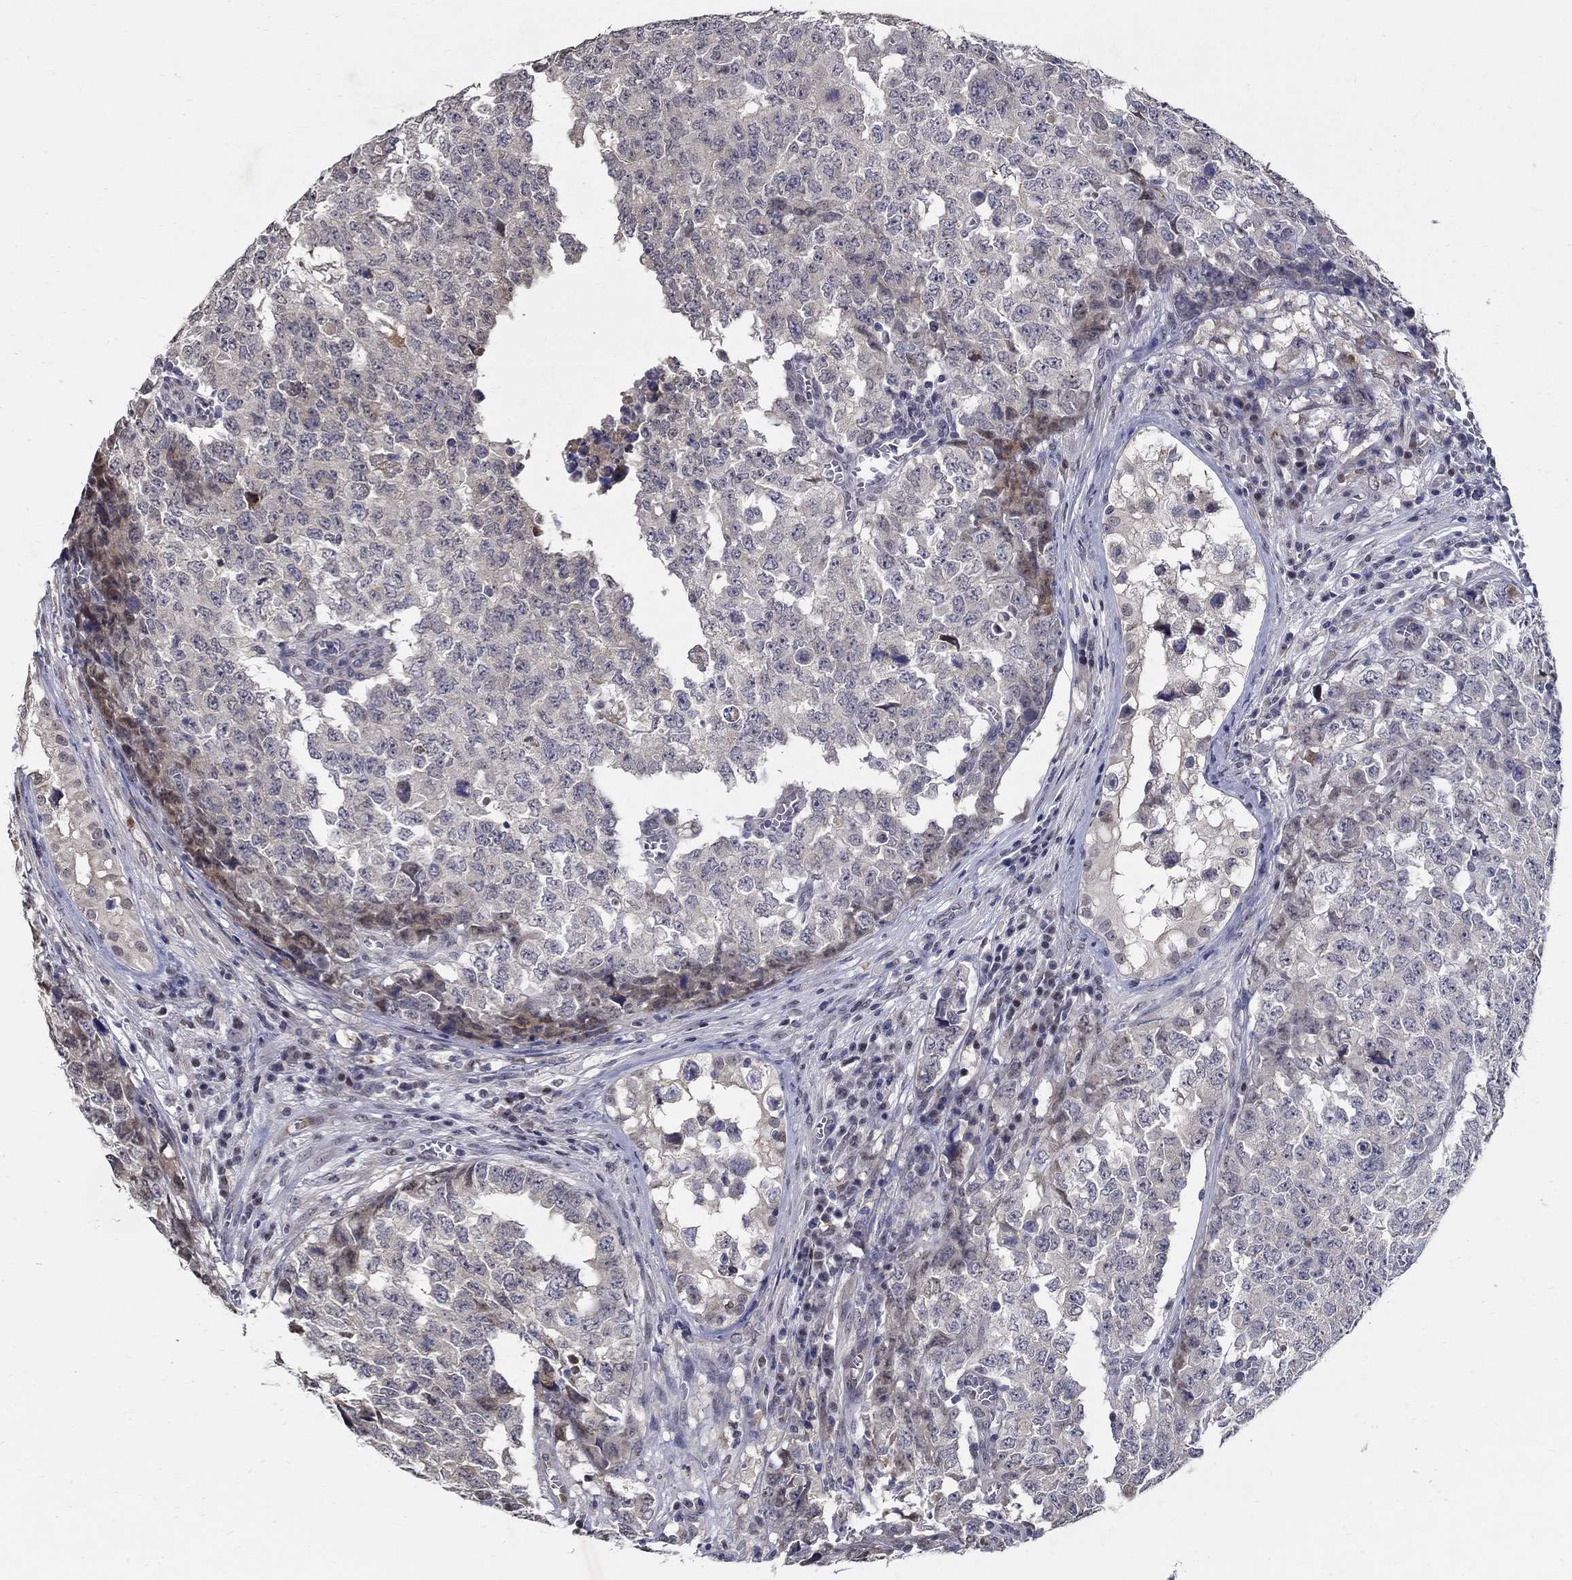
{"staining": {"intensity": "negative", "quantity": "none", "location": "none"}, "tissue": "testis cancer", "cell_type": "Tumor cells", "image_type": "cancer", "snomed": [{"axis": "morphology", "description": "Carcinoma, Embryonal, NOS"}, {"axis": "topography", "description": "Testis"}], "caption": "Immunohistochemistry (IHC) photomicrograph of neoplastic tissue: testis cancer stained with DAB shows no significant protein positivity in tumor cells.", "gene": "C16orf46", "patient": {"sex": "male", "age": 23}}